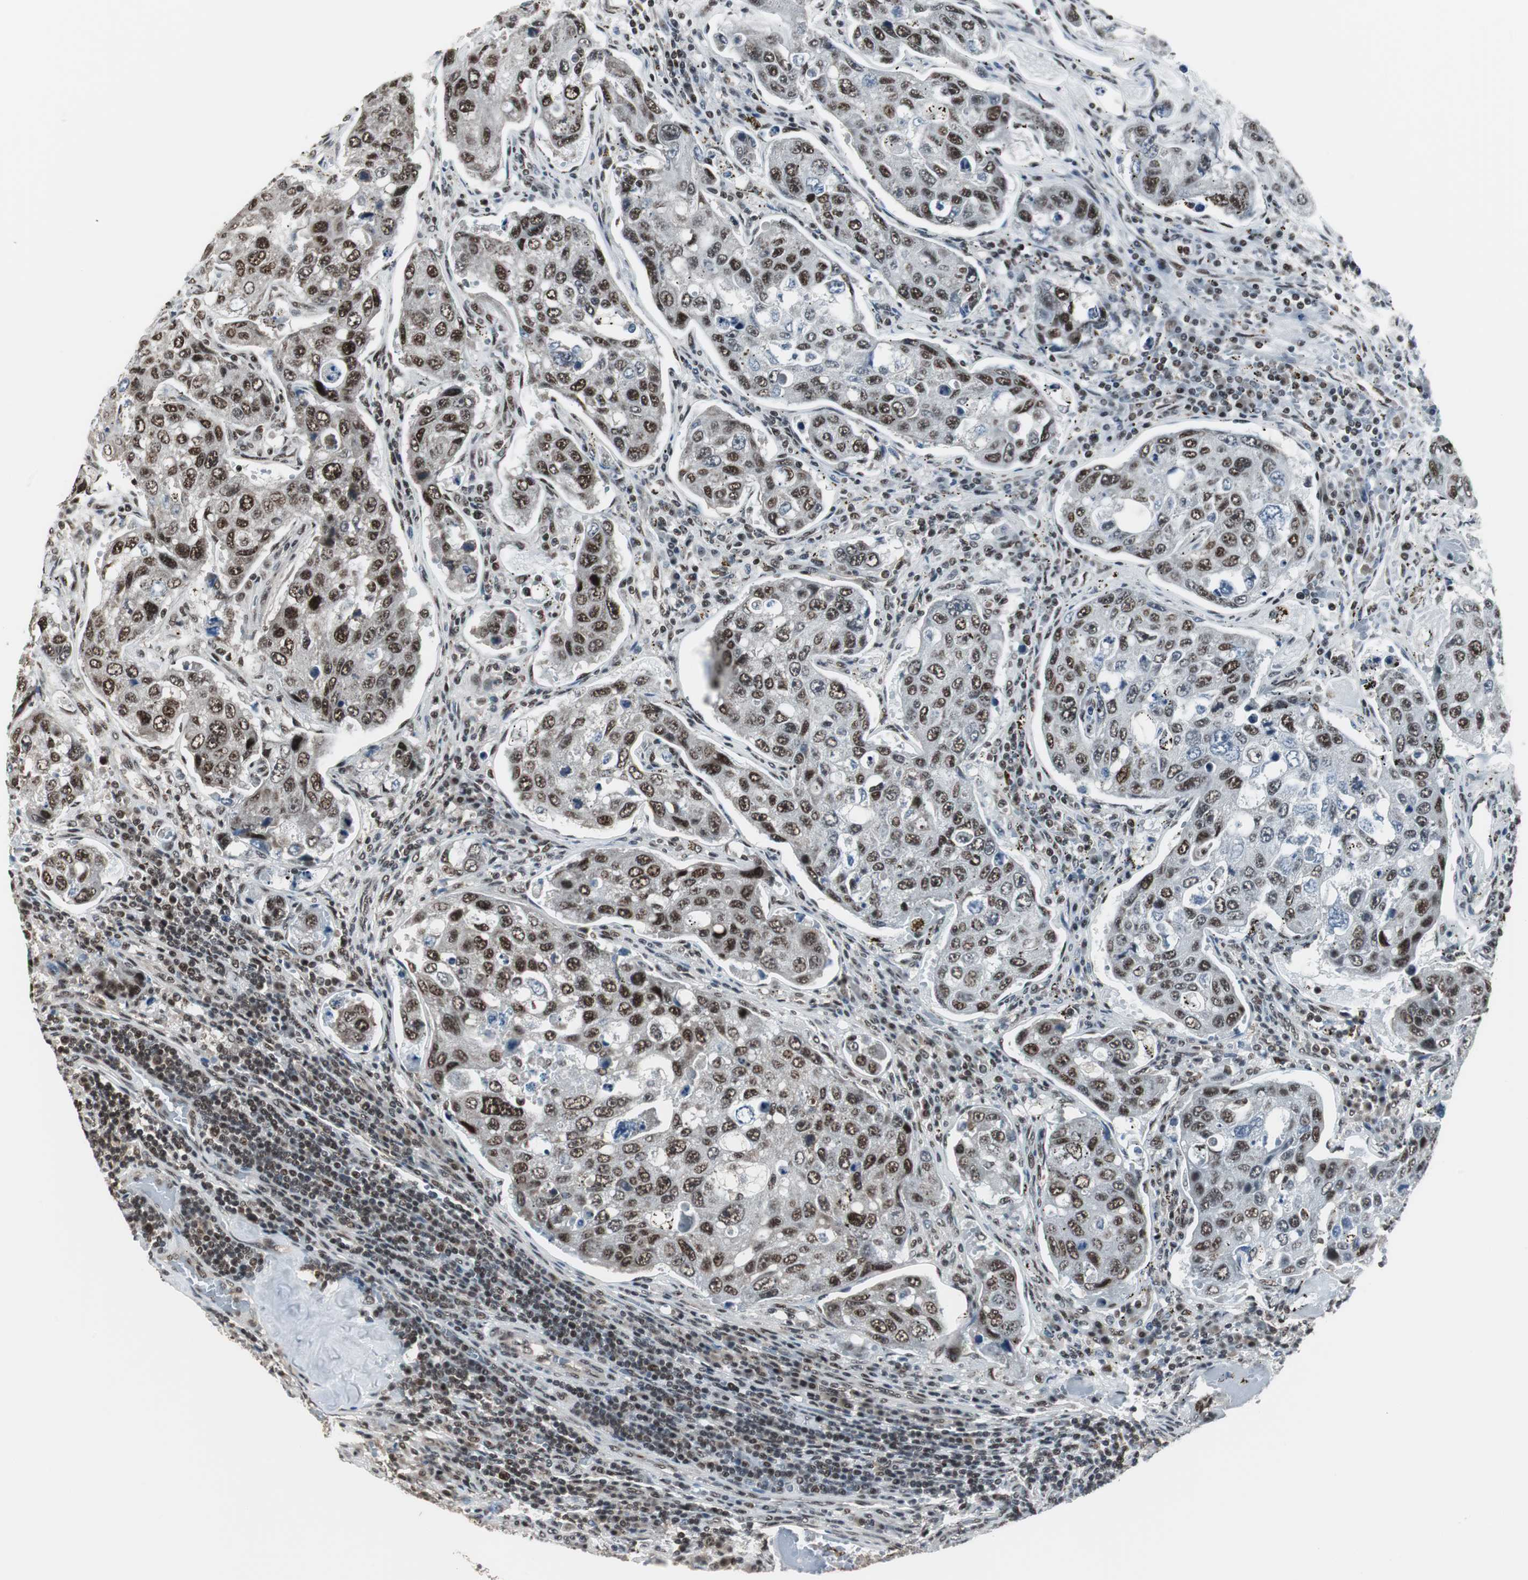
{"staining": {"intensity": "strong", "quantity": ">75%", "location": "nuclear"}, "tissue": "urothelial cancer", "cell_type": "Tumor cells", "image_type": "cancer", "snomed": [{"axis": "morphology", "description": "Urothelial carcinoma, High grade"}, {"axis": "topography", "description": "Lymph node"}, {"axis": "topography", "description": "Urinary bladder"}], "caption": "A photomicrograph of human high-grade urothelial carcinoma stained for a protein shows strong nuclear brown staining in tumor cells.", "gene": "CDK9", "patient": {"sex": "male", "age": 51}}